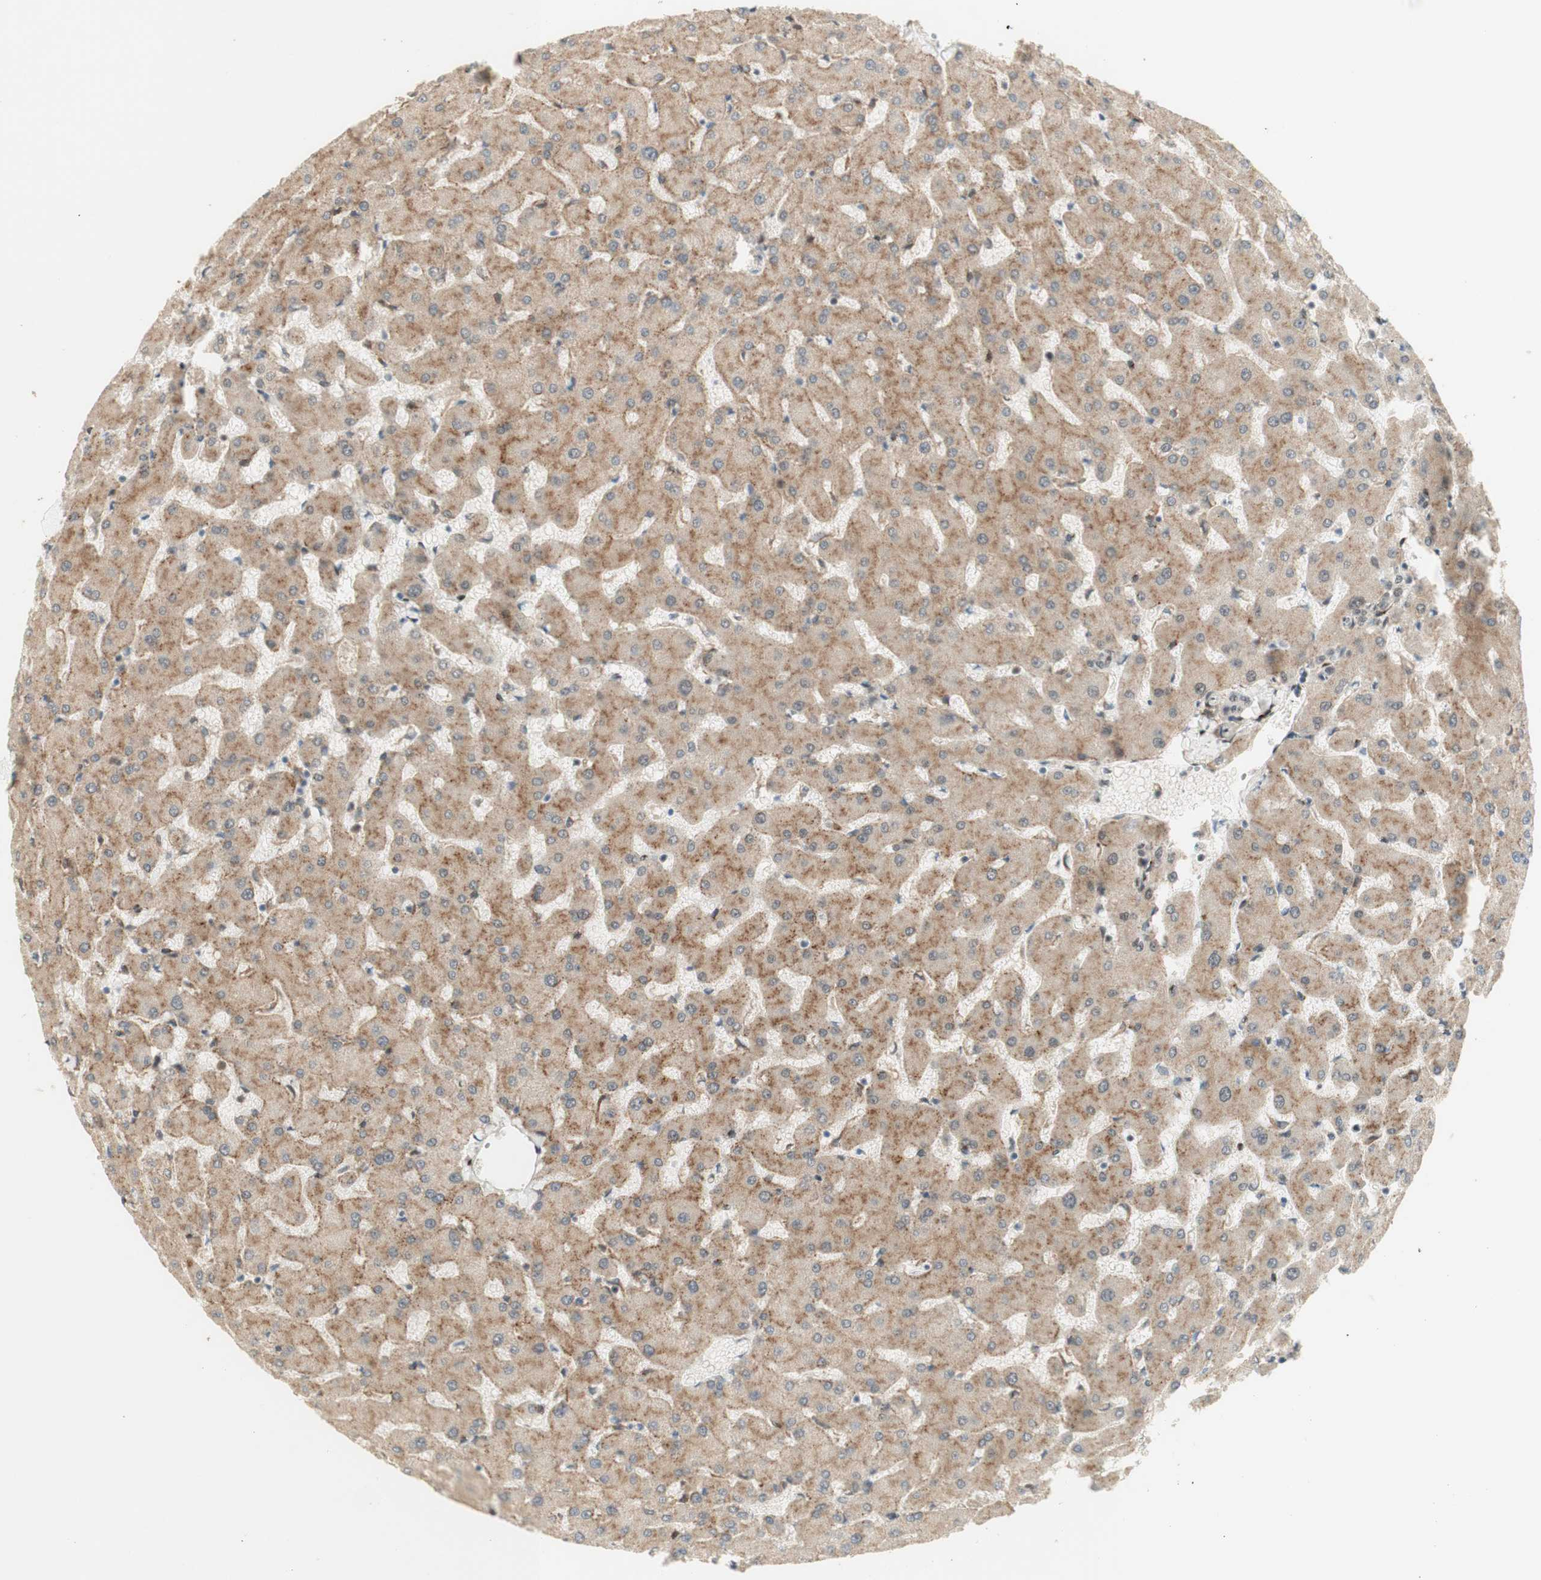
{"staining": {"intensity": "negative", "quantity": "none", "location": "none"}, "tissue": "liver", "cell_type": "Cholangiocytes", "image_type": "normal", "snomed": [{"axis": "morphology", "description": "Normal tissue, NOS"}, {"axis": "topography", "description": "Liver"}], "caption": "Protein analysis of normal liver demonstrates no significant staining in cholangiocytes. (DAB immunohistochemistry with hematoxylin counter stain).", "gene": "FOXP1", "patient": {"sex": "female", "age": 63}}